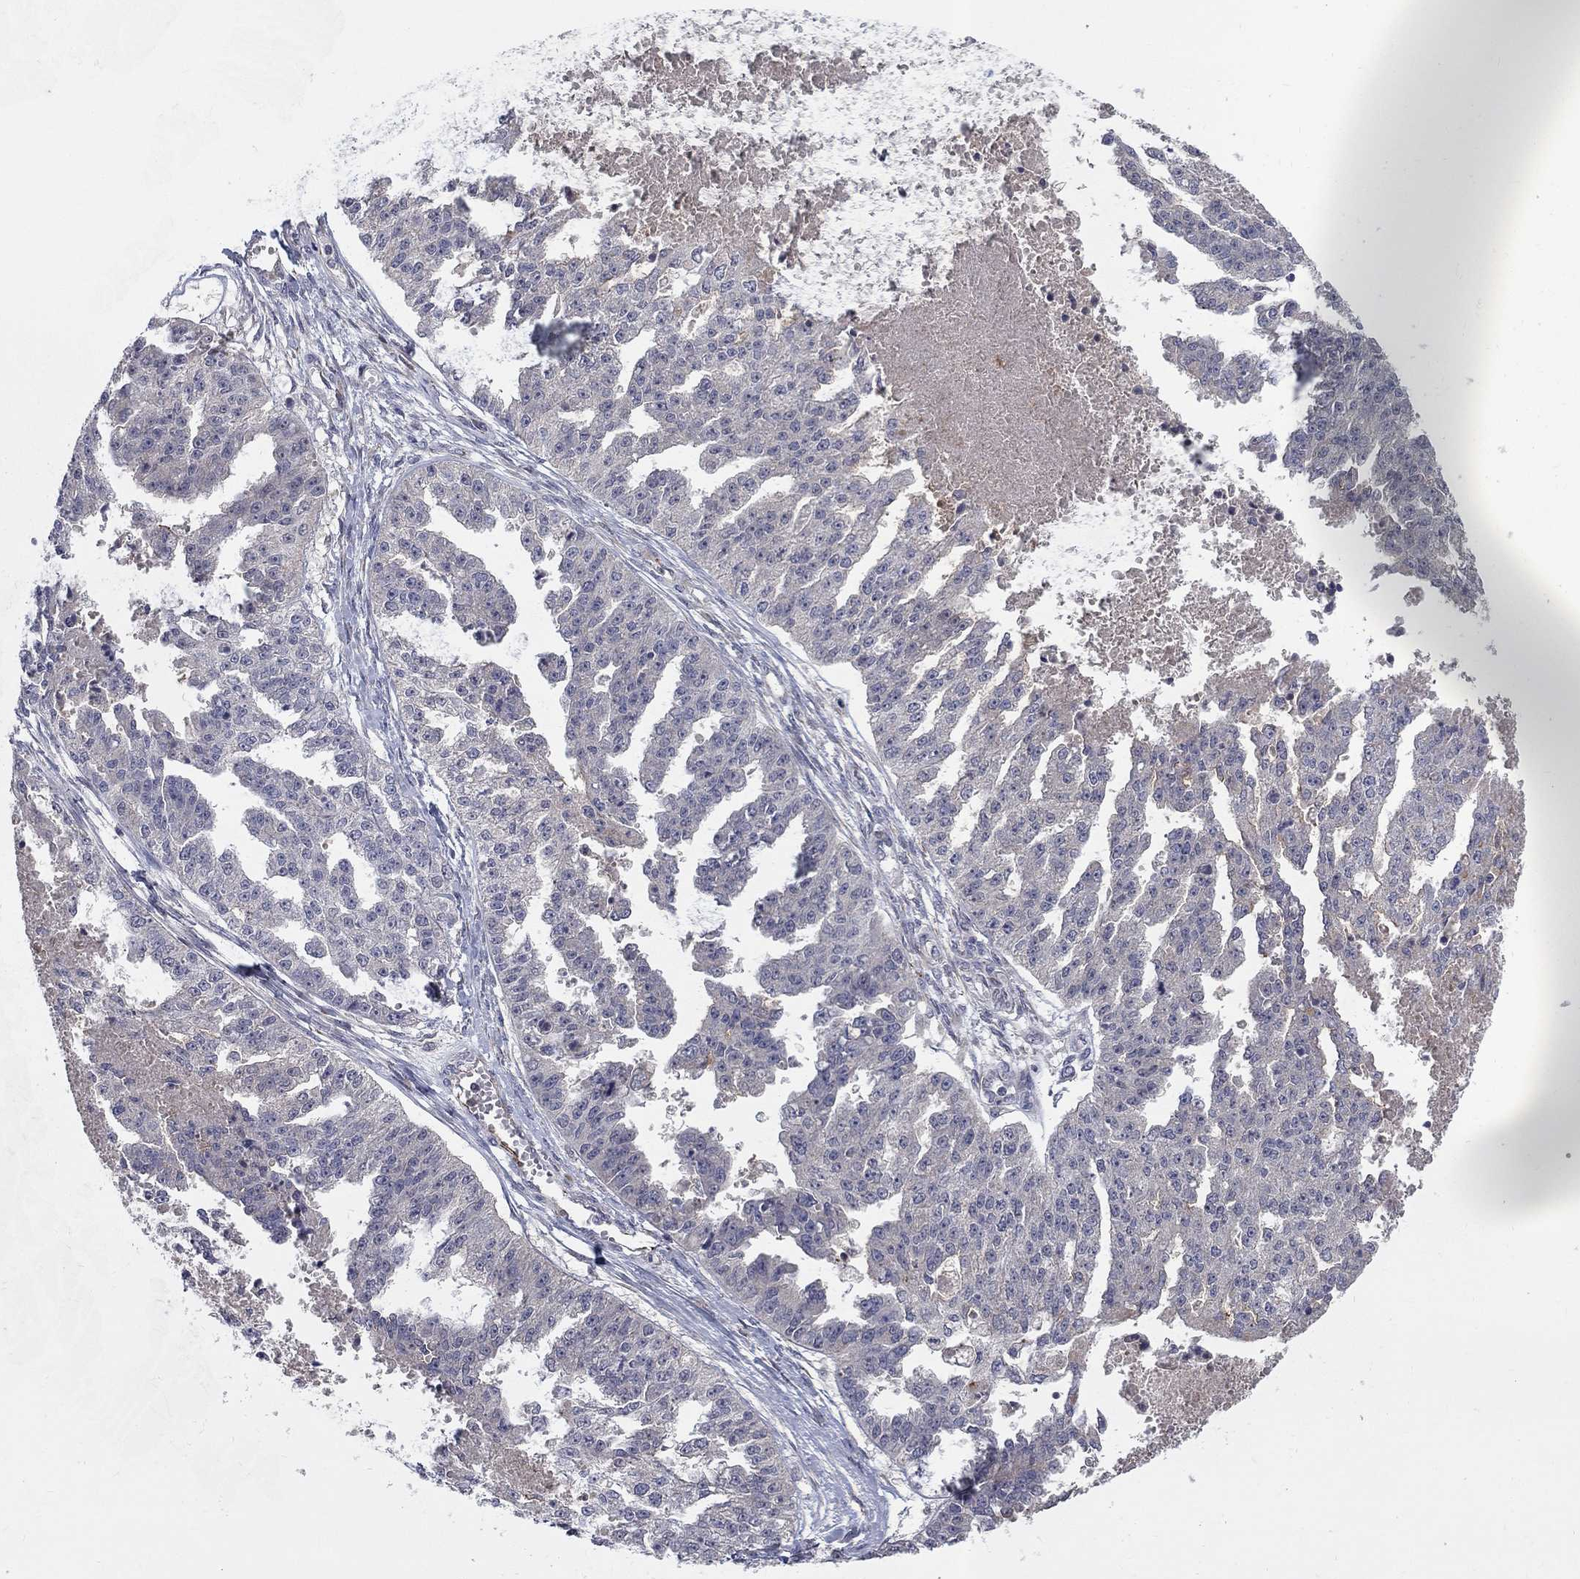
{"staining": {"intensity": "negative", "quantity": "none", "location": "none"}, "tissue": "ovarian cancer", "cell_type": "Tumor cells", "image_type": "cancer", "snomed": [{"axis": "morphology", "description": "Cystadenocarcinoma, serous, NOS"}, {"axis": "topography", "description": "Ovary"}], "caption": "Tumor cells are negative for brown protein staining in ovarian cancer.", "gene": "MSRA", "patient": {"sex": "female", "age": 58}}